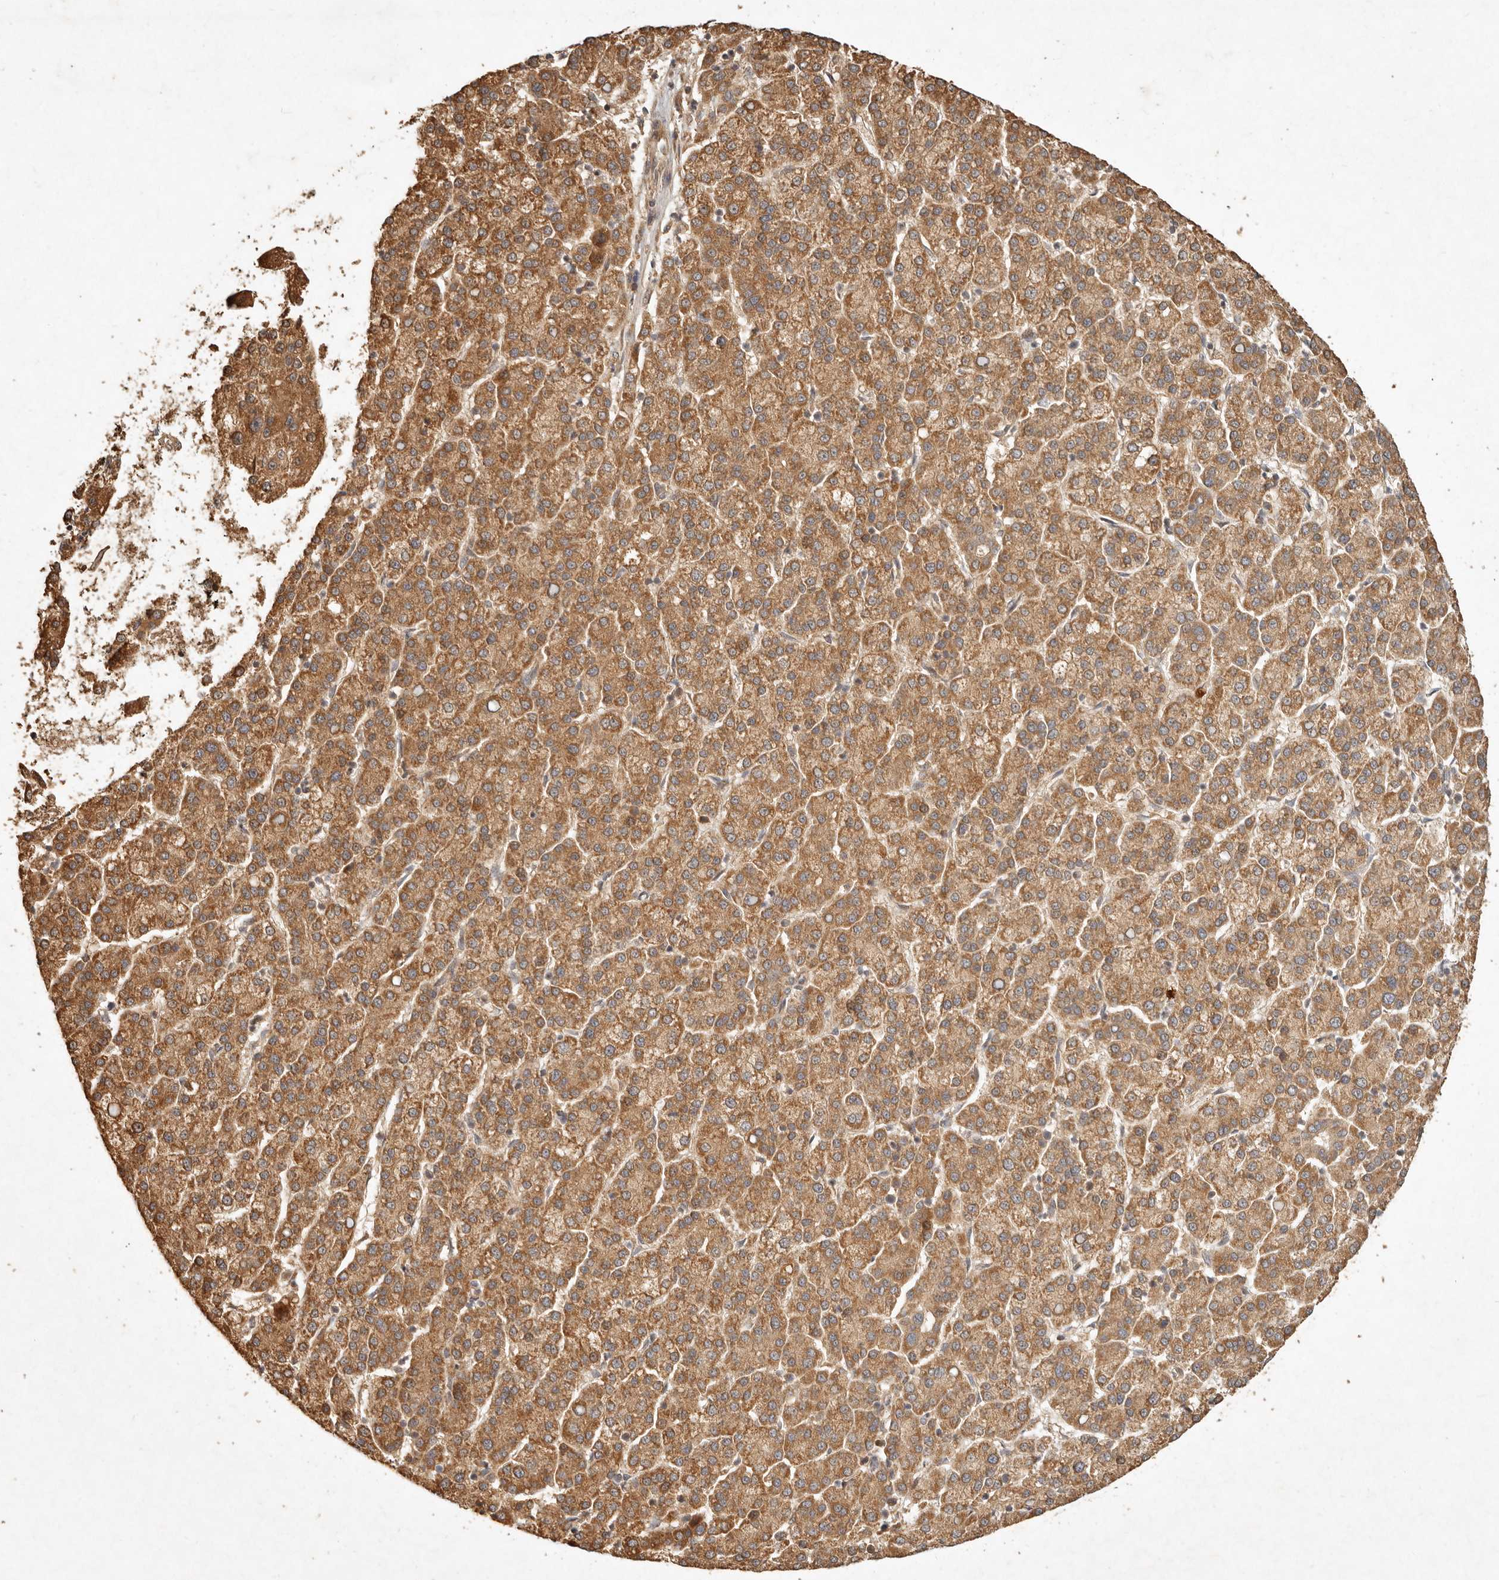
{"staining": {"intensity": "moderate", "quantity": ">75%", "location": "cytoplasmic/membranous"}, "tissue": "liver cancer", "cell_type": "Tumor cells", "image_type": "cancer", "snomed": [{"axis": "morphology", "description": "Carcinoma, Hepatocellular, NOS"}, {"axis": "topography", "description": "Liver"}], "caption": "This micrograph reveals liver hepatocellular carcinoma stained with immunohistochemistry (IHC) to label a protein in brown. The cytoplasmic/membranous of tumor cells show moderate positivity for the protein. Nuclei are counter-stained blue.", "gene": "CLEC4C", "patient": {"sex": "female", "age": 58}}